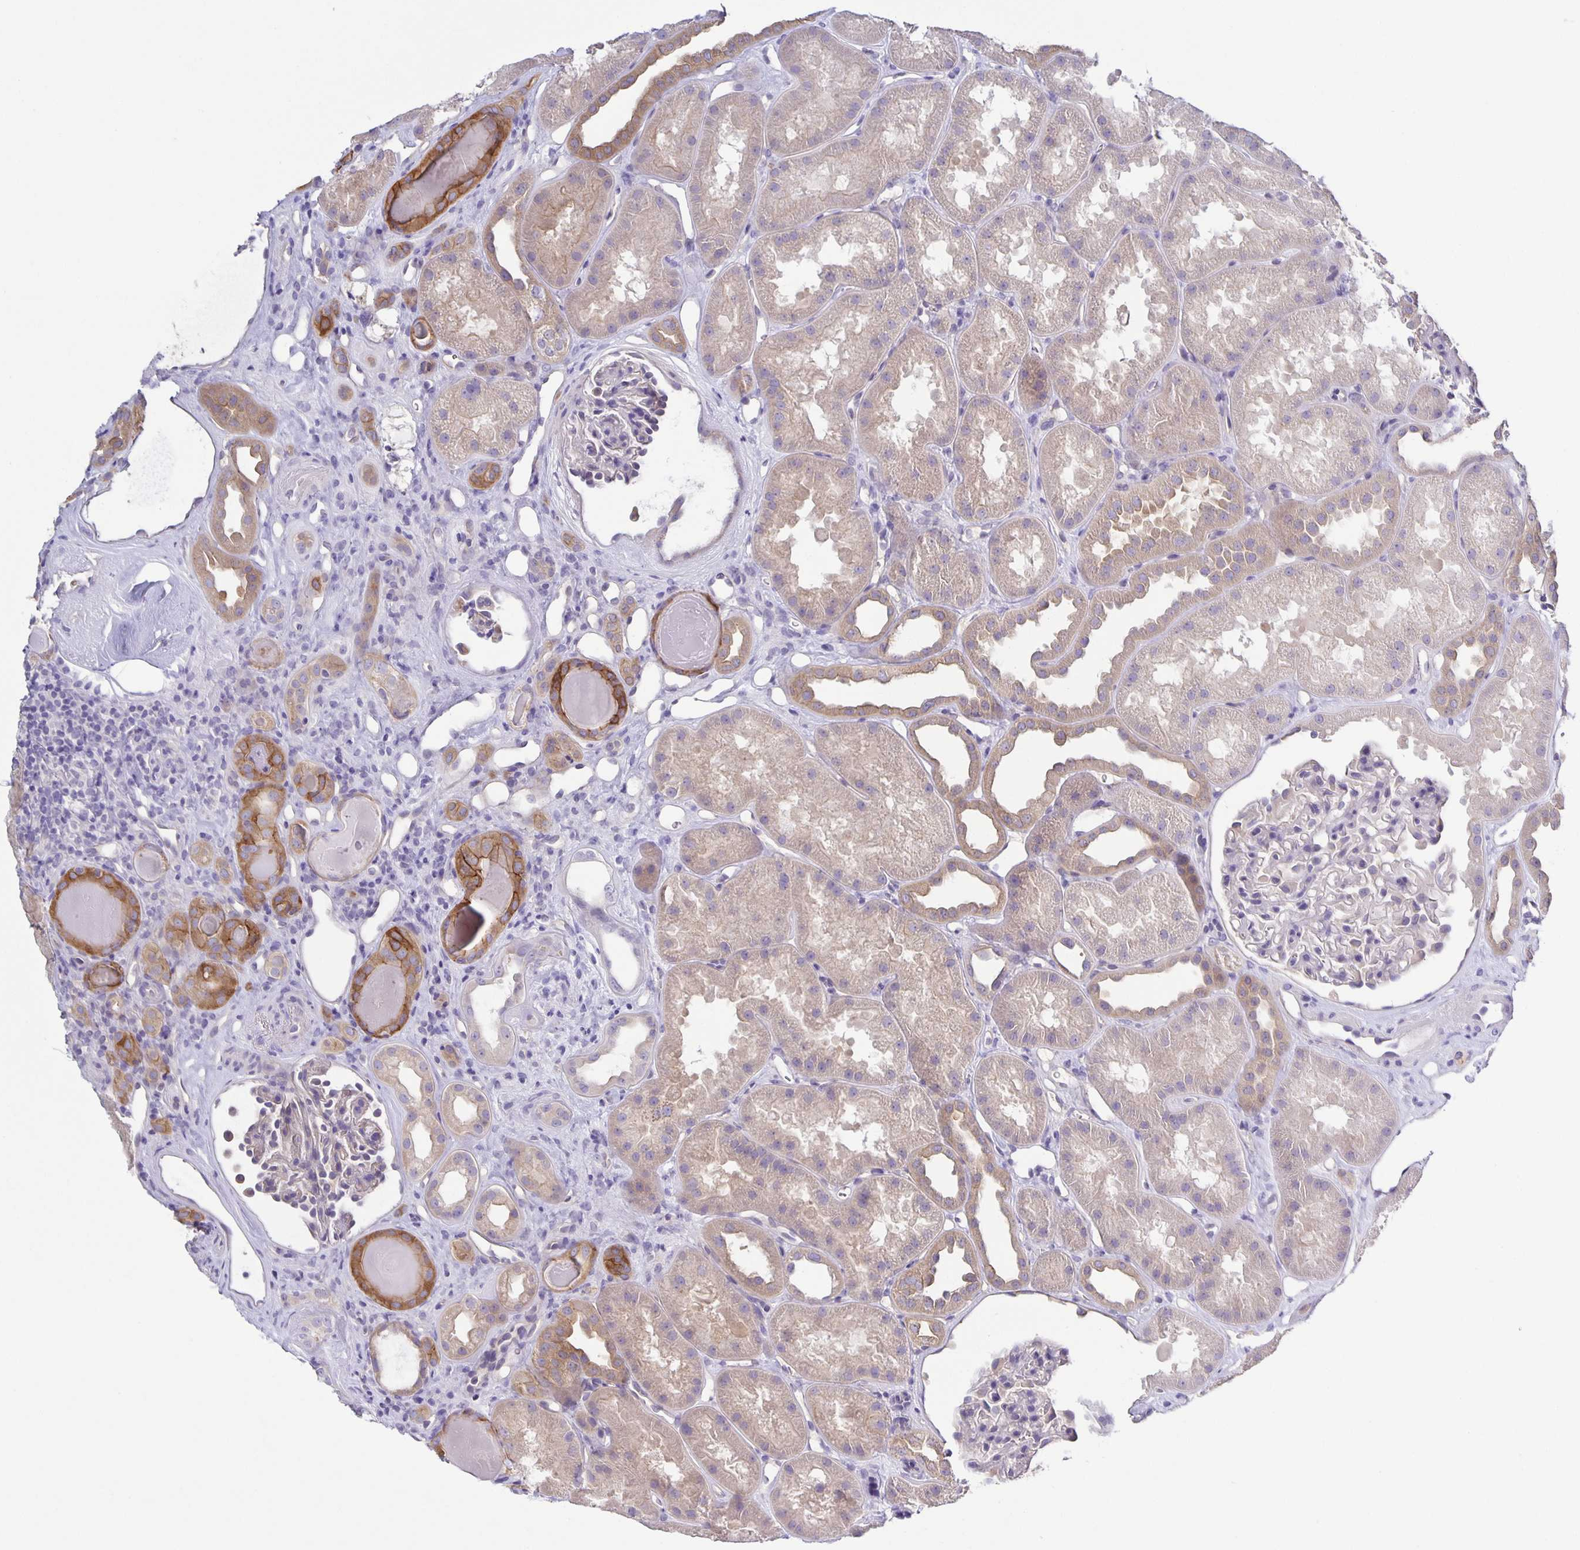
{"staining": {"intensity": "negative", "quantity": "none", "location": "none"}, "tissue": "kidney", "cell_type": "Cells in glomeruli", "image_type": "normal", "snomed": [{"axis": "morphology", "description": "Normal tissue, NOS"}, {"axis": "topography", "description": "Kidney"}], "caption": "An immunohistochemistry (IHC) histopathology image of unremarkable kidney is shown. There is no staining in cells in glomeruli of kidney. (DAB (3,3'-diaminobenzidine) immunohistochemistry (IHC) with hematoxylin counter stain).", "gene": "PTPN3", "patient": {"sex": "male", "age": 61}}